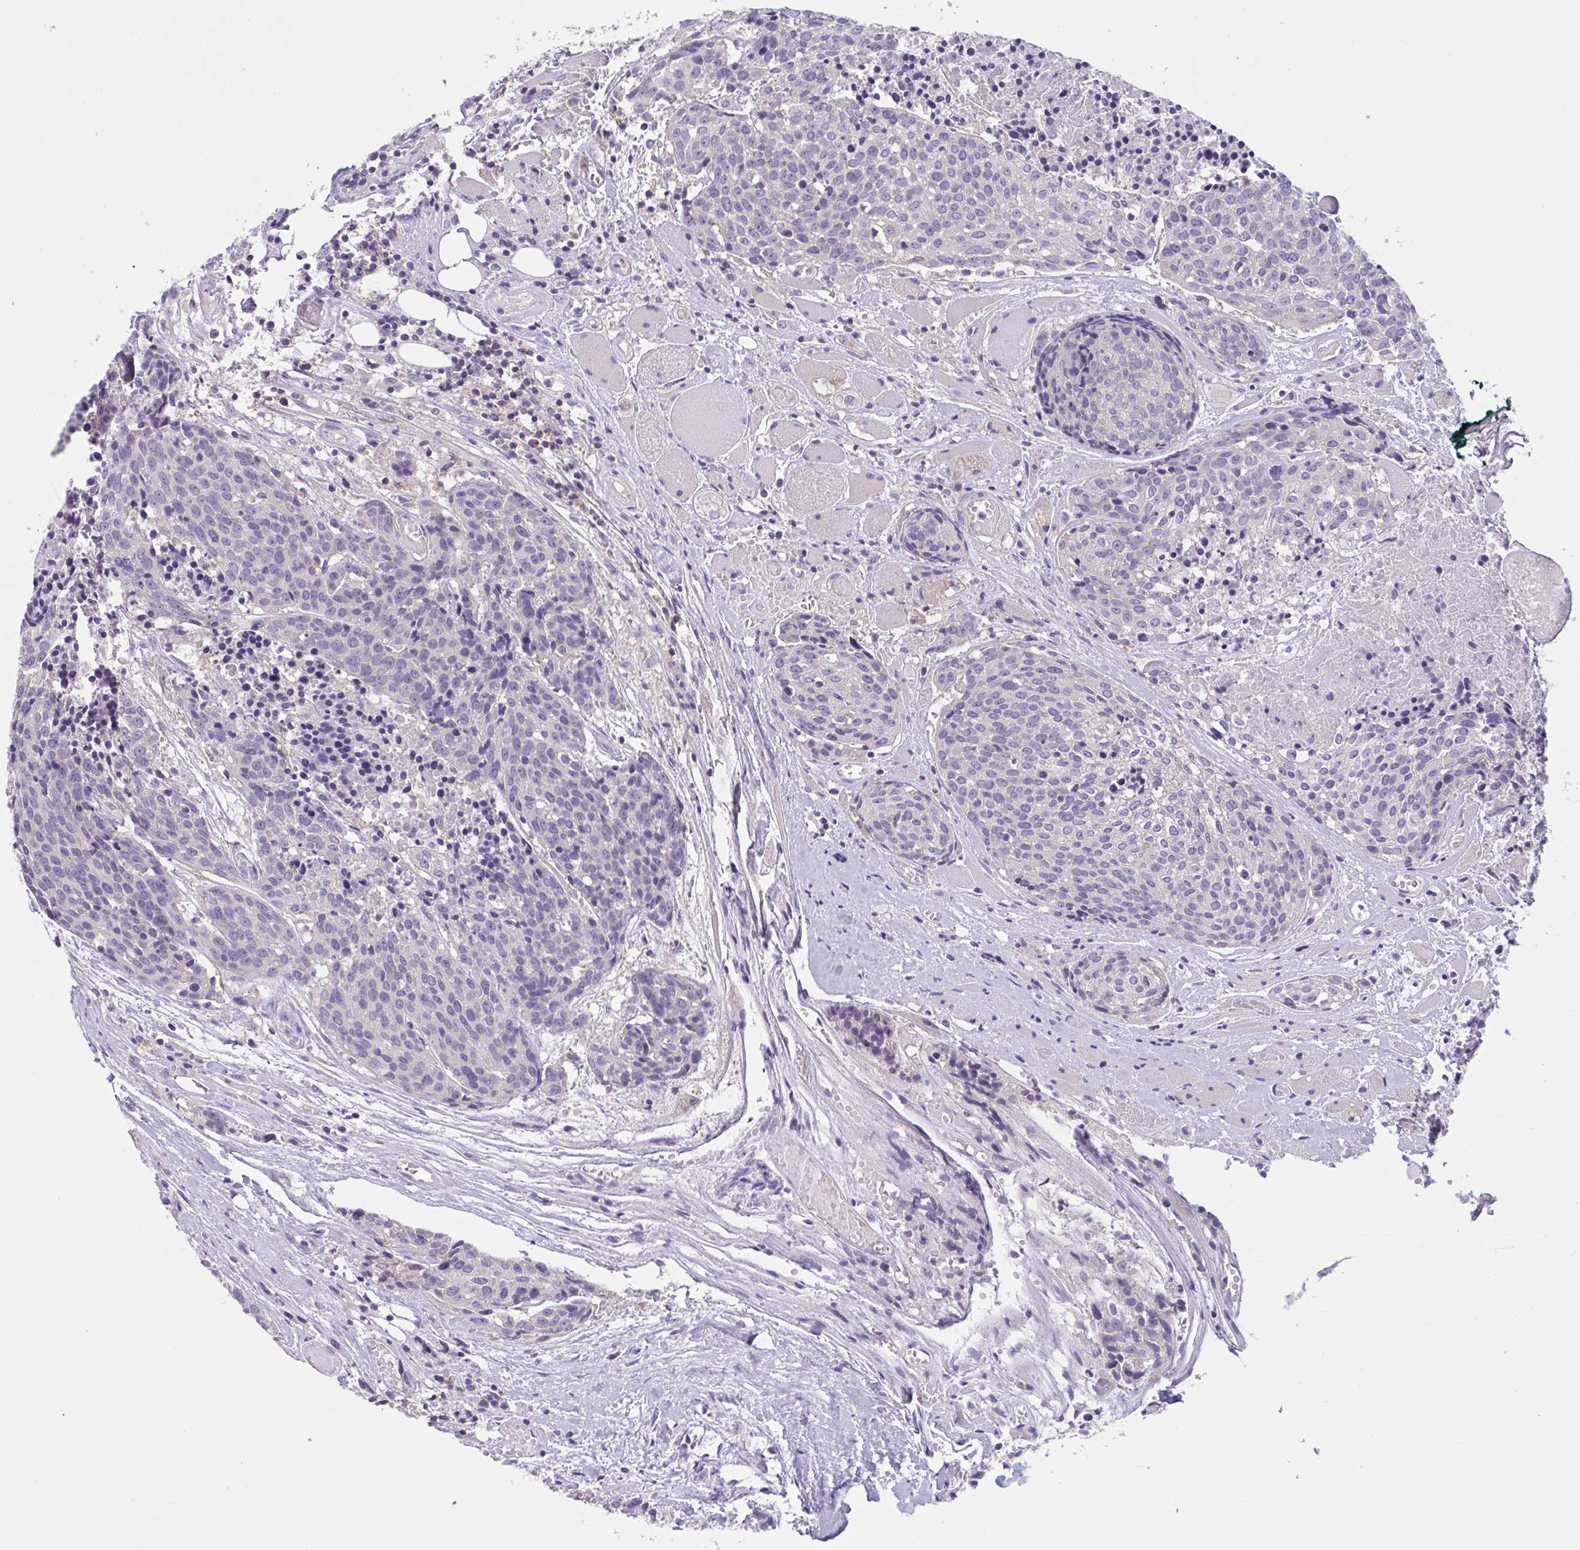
{"staining": {"intensity": "negative", "quantity": "none", "location": "none"}, "tissue": "head and neck cancer", "cell_type": "Tumor cells", "image_type": "cancer", "snomed": [{"axis": "morphology", "description": "Squamous cell carcinoma, NOS"}, {"axis": "topography", "description": "Oral tissue"}, {"axis": "topography", "description": "Head-Neck"}], "caption": "There is no significant staining in tumor cells of head and neck squamous cell carcinoma. (IHC, brightfield microscopy, high magnification).", "gene": "WNT9B", "patient": {"sex": "male", "age": 64}}